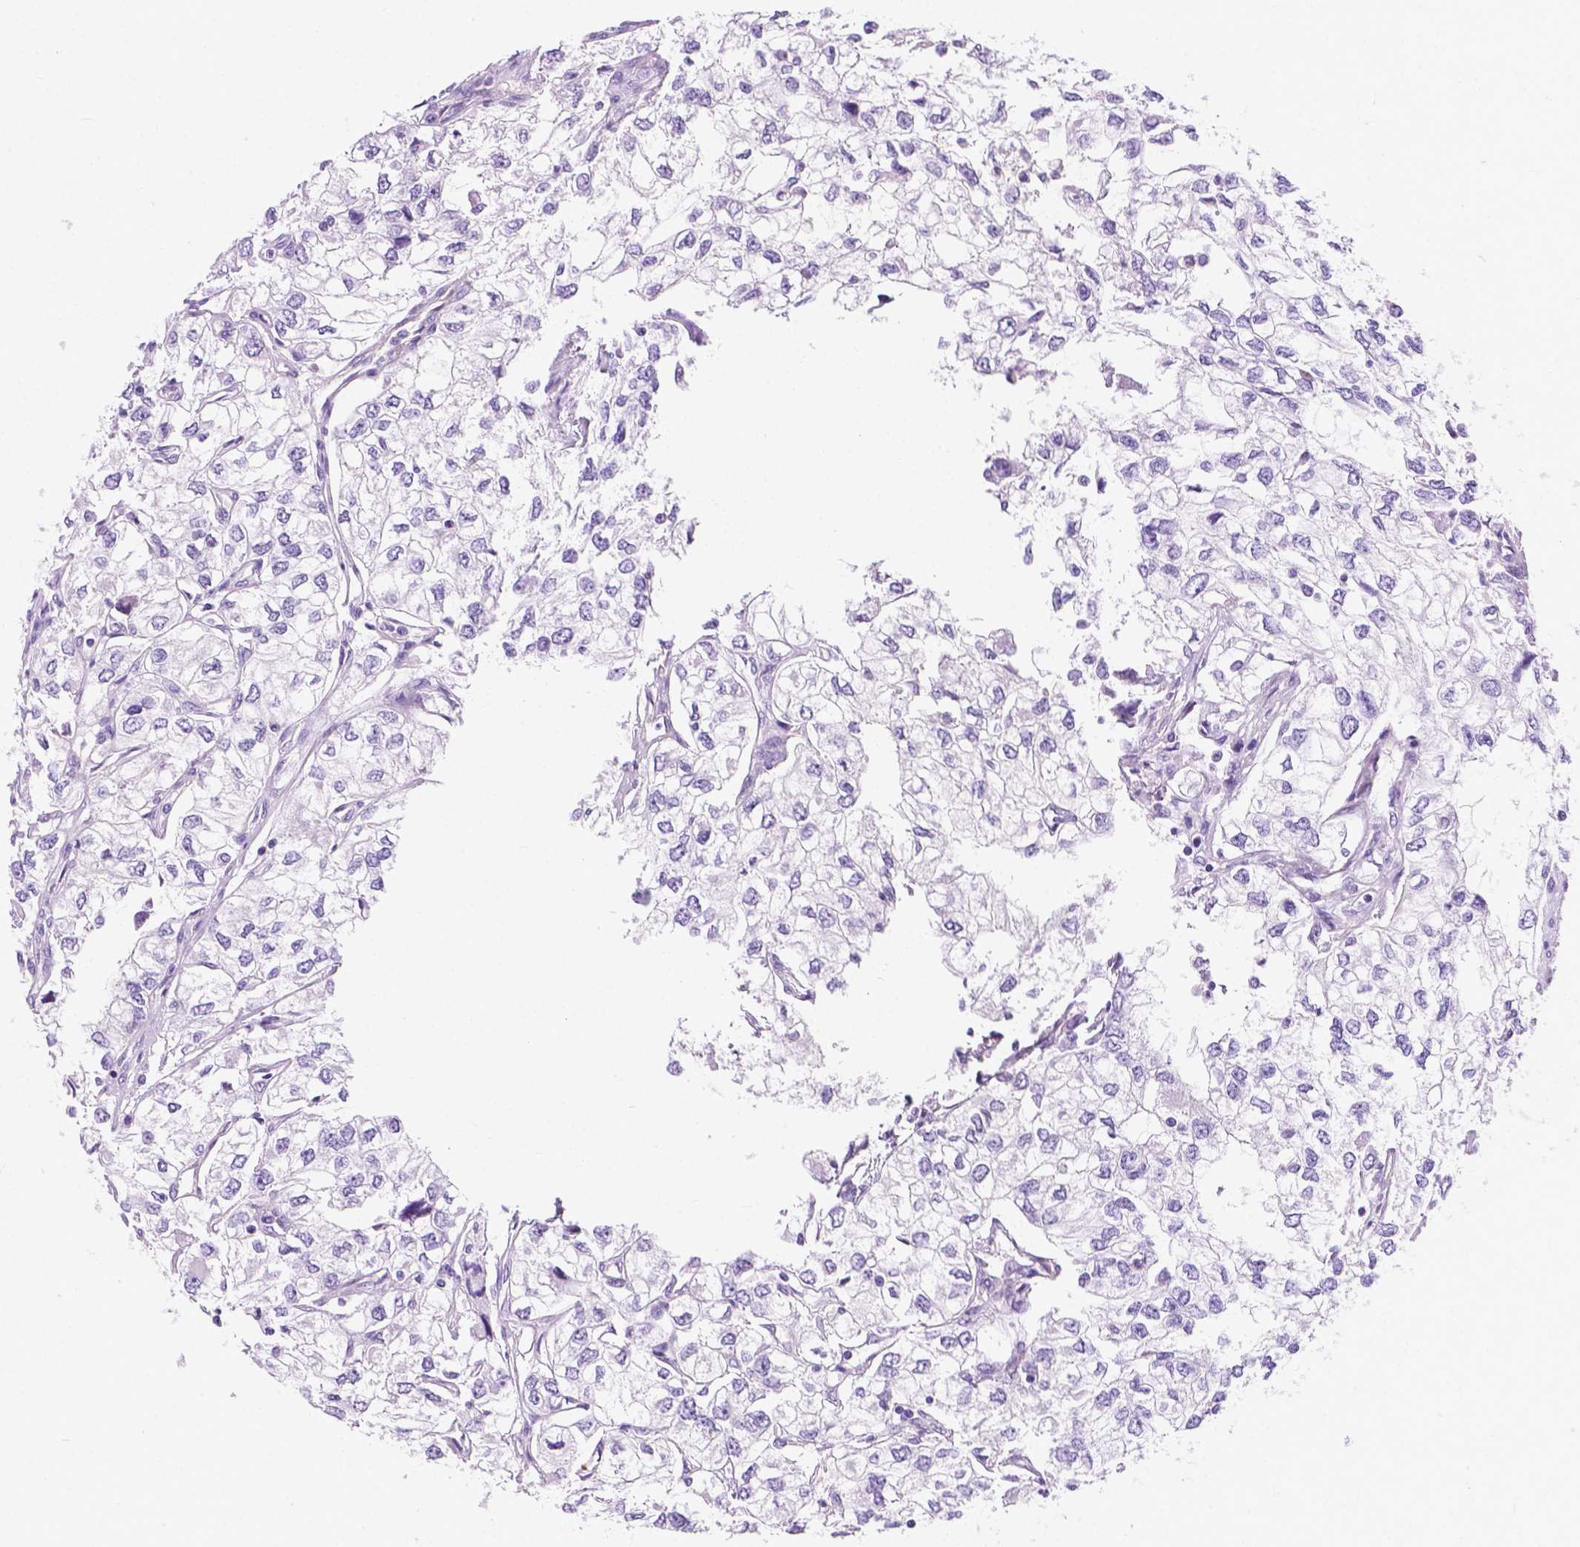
{"staining": {"intensity": "negative", "quantity": "none", "location": "none"}, "tissue": "renal cancer", "cell_type": "Tumor cells", "image_type": "cancer", "snomed": [{"axis": "morphology", "description": "Adenocarcinoma, NOS"}, {"axis": "topography", "description": "Kidney"}], "caption": "High magnification brightfield microscopy of renal adenocarcinoma stained with DAB (3,3'-diaminobenzidine) (brown) and counterstained with hematoxylin (blue): tumor cells show no significant positivity.", "gene": "ARMS2", "patient": {"sex": "female", "age": 59}}